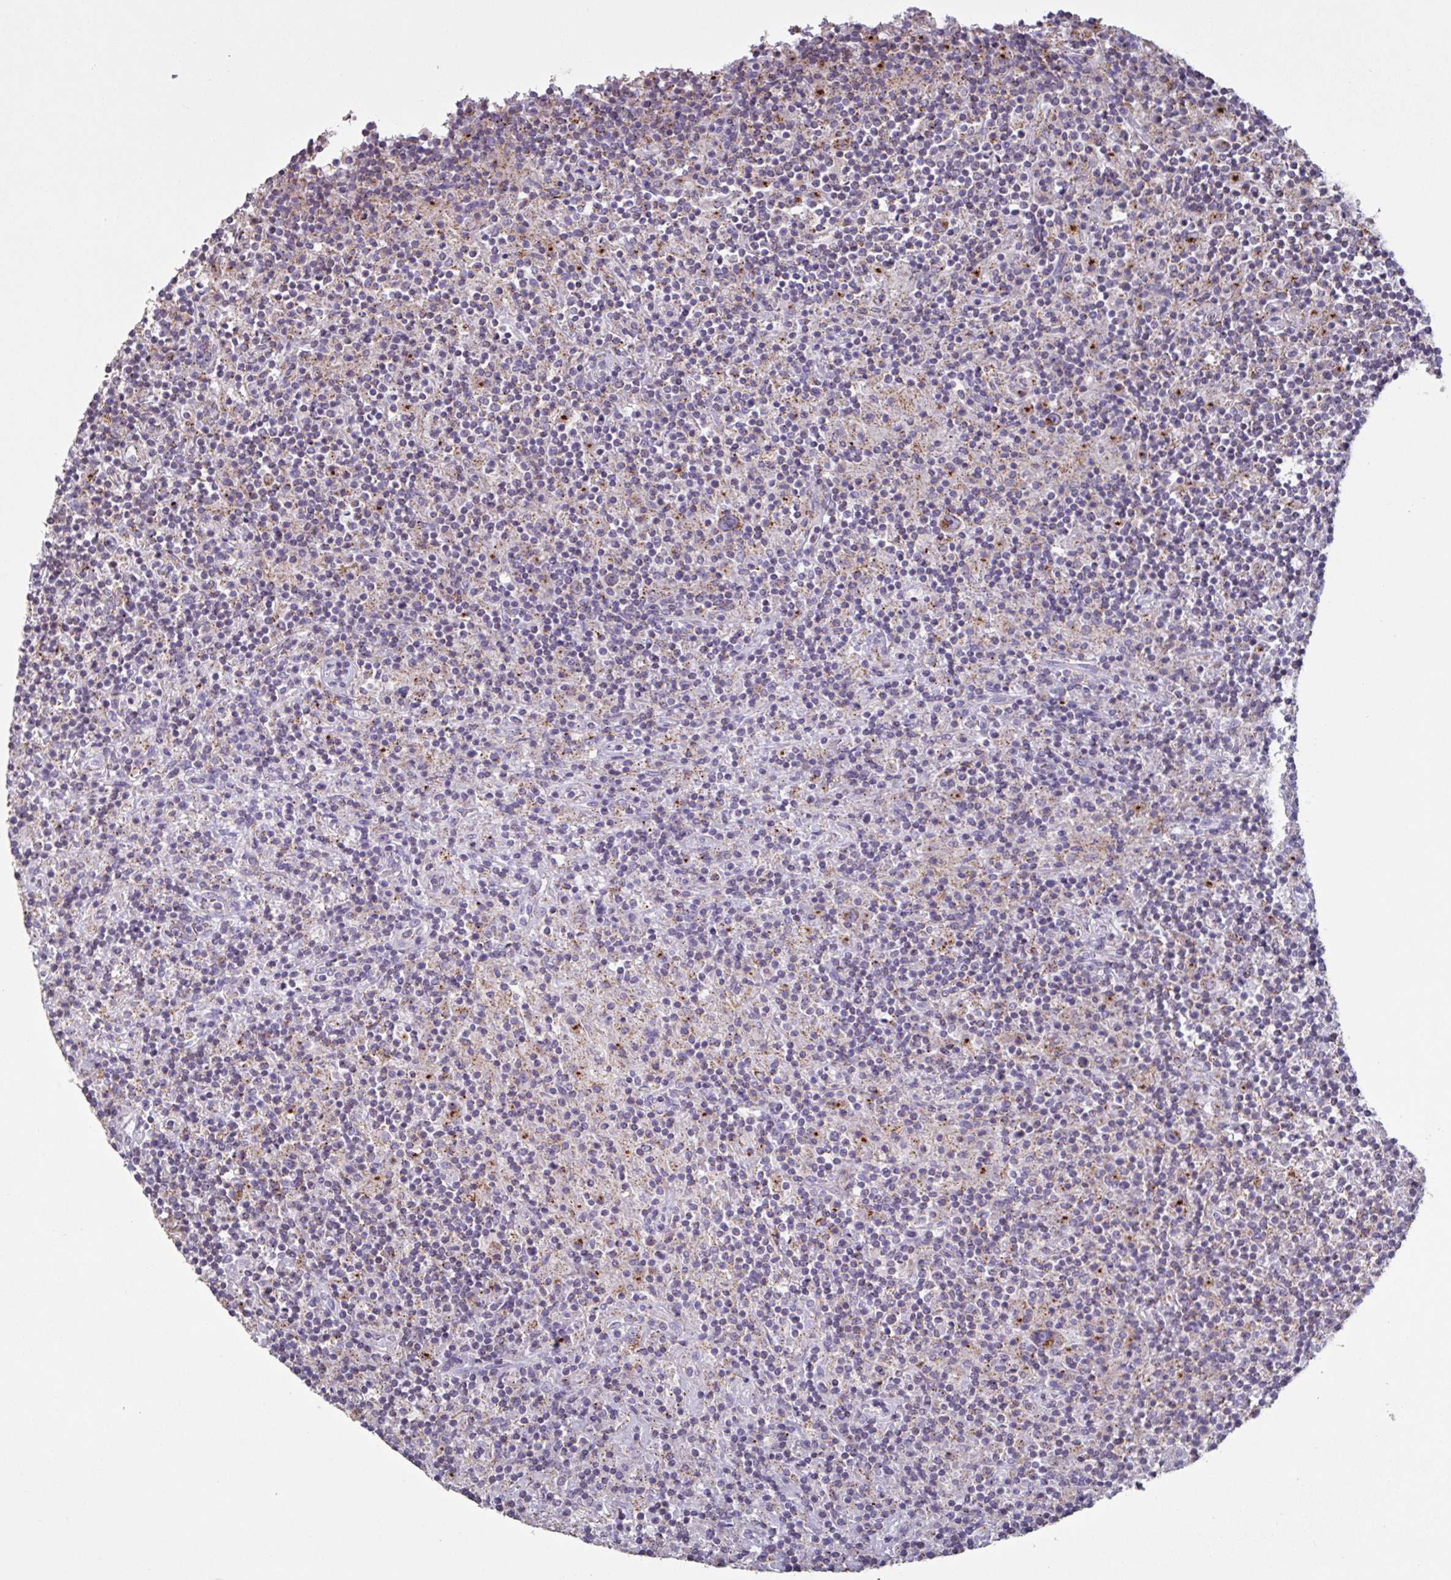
{"staining": {"intensity": "moderate", "quantity": ">75%", "location": "cytoplasmic/membranous"}, "tissue": "lymphoma", "cell_type": "Tumor cells", "image_type": "cancer", "snomed": [{"axis": "morphology", "description": "Hodgkin's disease, NOS"}, {"axis": "topography", "description": "Lymph node"}], "caption": "Lymphoma was stained to show a protein in brown. There is medium levels of moderate cytoplasmic/membranous expression in approximately >75% of tumor cells. Nuclei are stained in blue.", "gene": "CHMP5", "patient": {"sex": "male", "age": 70}}